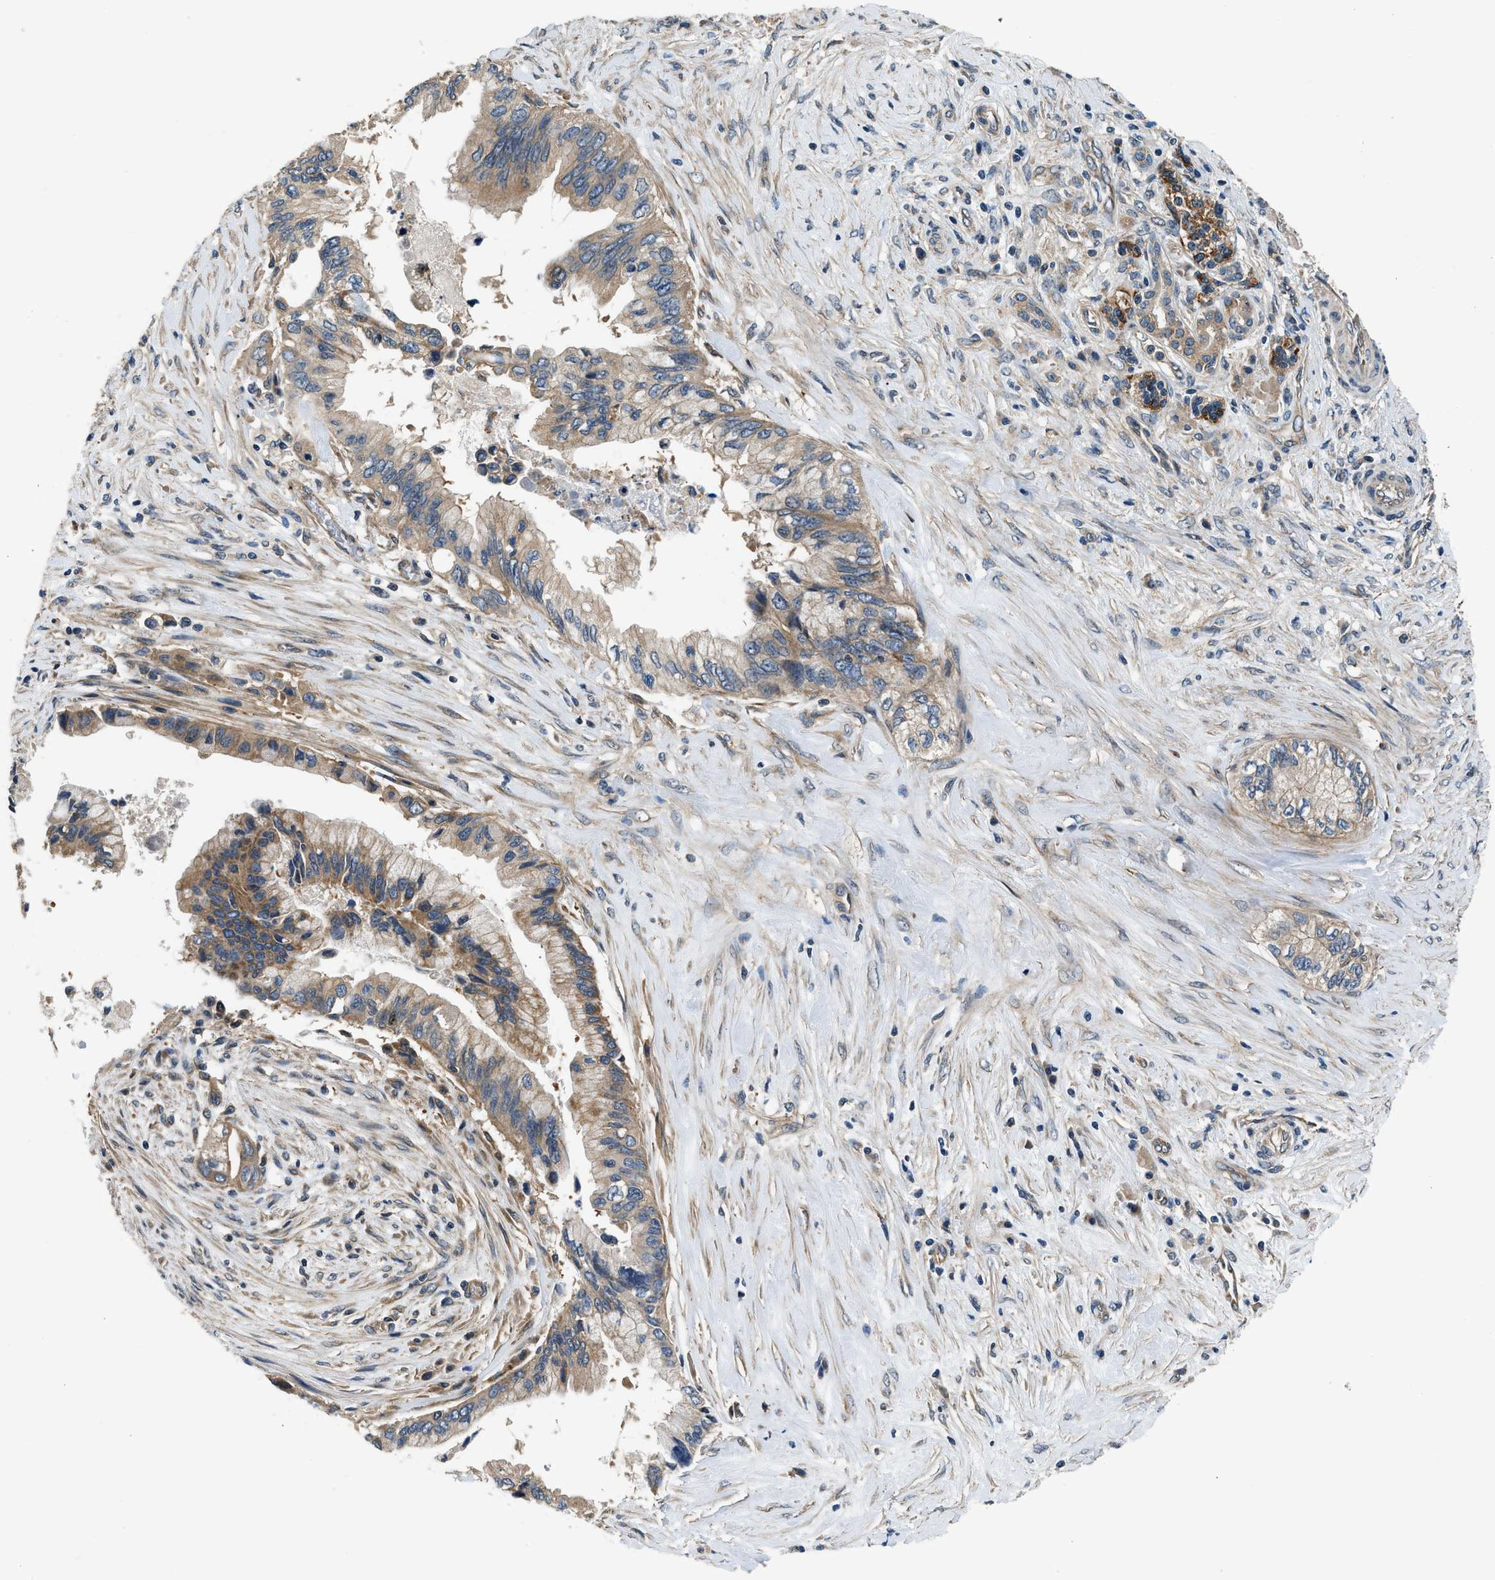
{"staining": {"intensity": "moderate", "quantity": ">75%", "location": "cytoplasmic/membranous"}, "tissue": "pancreatic cancer", "cell_type": "Tumor cells", "image_type": "cancer", "snomed": [{"axis": "morphology", "description": "Adenocarcinoma, NOS"}, {"axis": "topography", "description": "Pancreas"}], "caption": "Tumor cells show medium levels of moderate cytoplasmic/membranous staining in approximately >75% of cells in human pancreatic adenocarcinoma. The staining is performed using DAB (3,3'-diaminobenzidine) brown chromogen to label protein expression. The nuclei are counter-stained blue using hematoxylin.", "gene": "IL3RA", "patient": {"sex": "female", "age": 73}}